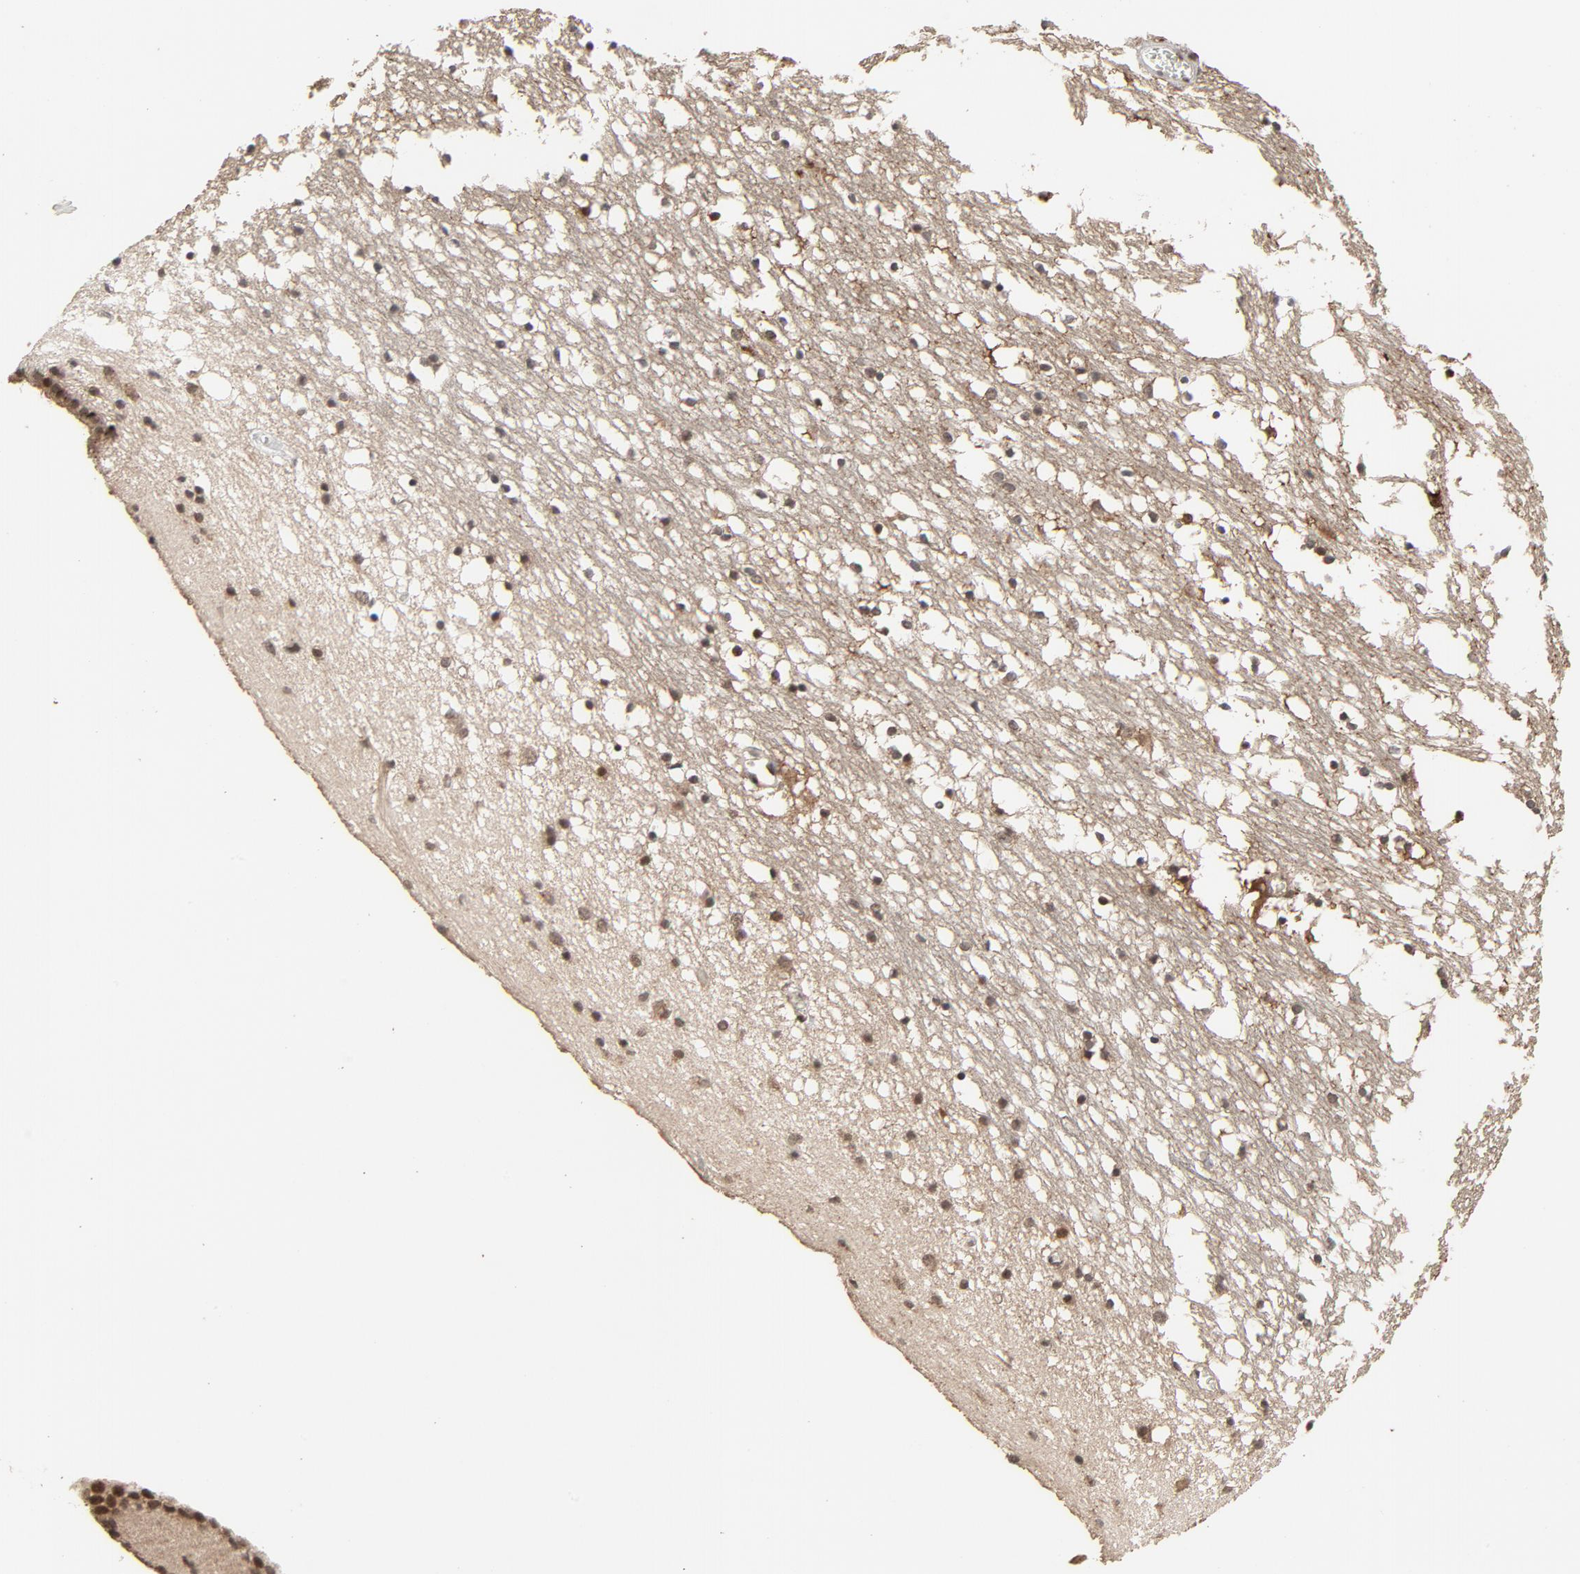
{"staining": {"intensity": "strong", "quantity": ">75%", "location": "cytoplasmic/membranous"}, "tissue": "caudate", "cell_type": "Glial cells", "image_type": "normal", "snomed": [{"axis": "morphology", "description": "Normal tissue, NOS"}, {"axis": "topography", "description": "Lateral ventricle wall"}], "caption": "IHC of unremarkable human caudate demonstrates high levels of strong cytoplasmic/membranous expression in approximately >75% of glial cells. Immunohistochemistry stains the protein in brown and the nuclei are stained blue.", "gene": "MT3", "patient": {"sex": "male", "age": 45}}